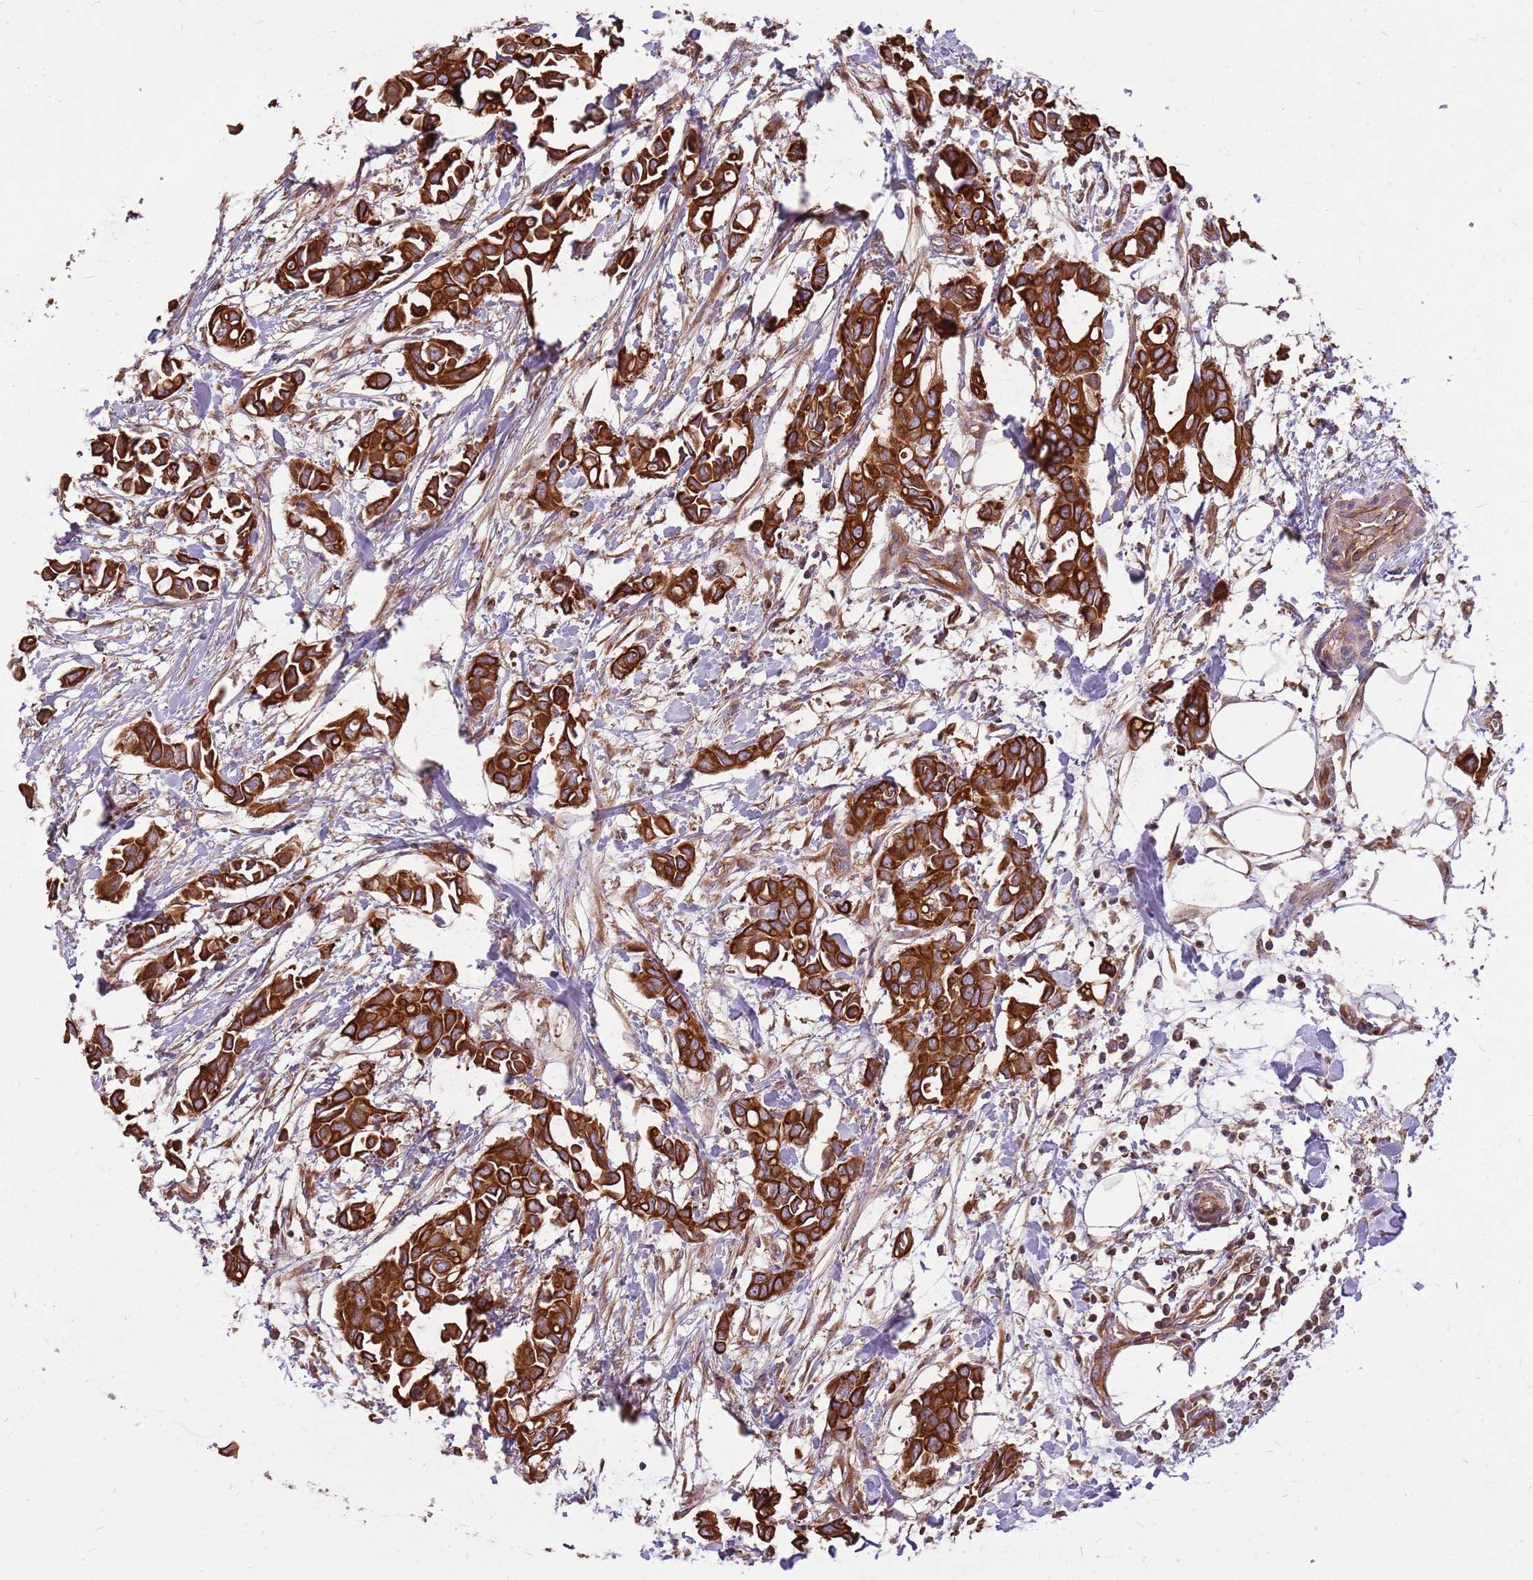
{"staining": {"intensity": "strong", "quantity": ">75%", "location": "cytoplasmic/membranous"}, "tissue": "breast cancer", "cell_type": "Tumor cells", "image_type": "cancer", "snomed": [{"axis": "morphology", "description": "Duct carcinoma"}, {"axis": "topography", "description": "Breast"}], "caption": "Immunohistochemical staining of human invasive ductal carcinoma (breast) displays high levels of strong cytoplasmic/membranous staining in approximately >75% of tumor cells.", "gene": "WASHC4", "patient": {"sex": "female", "age": 41}}